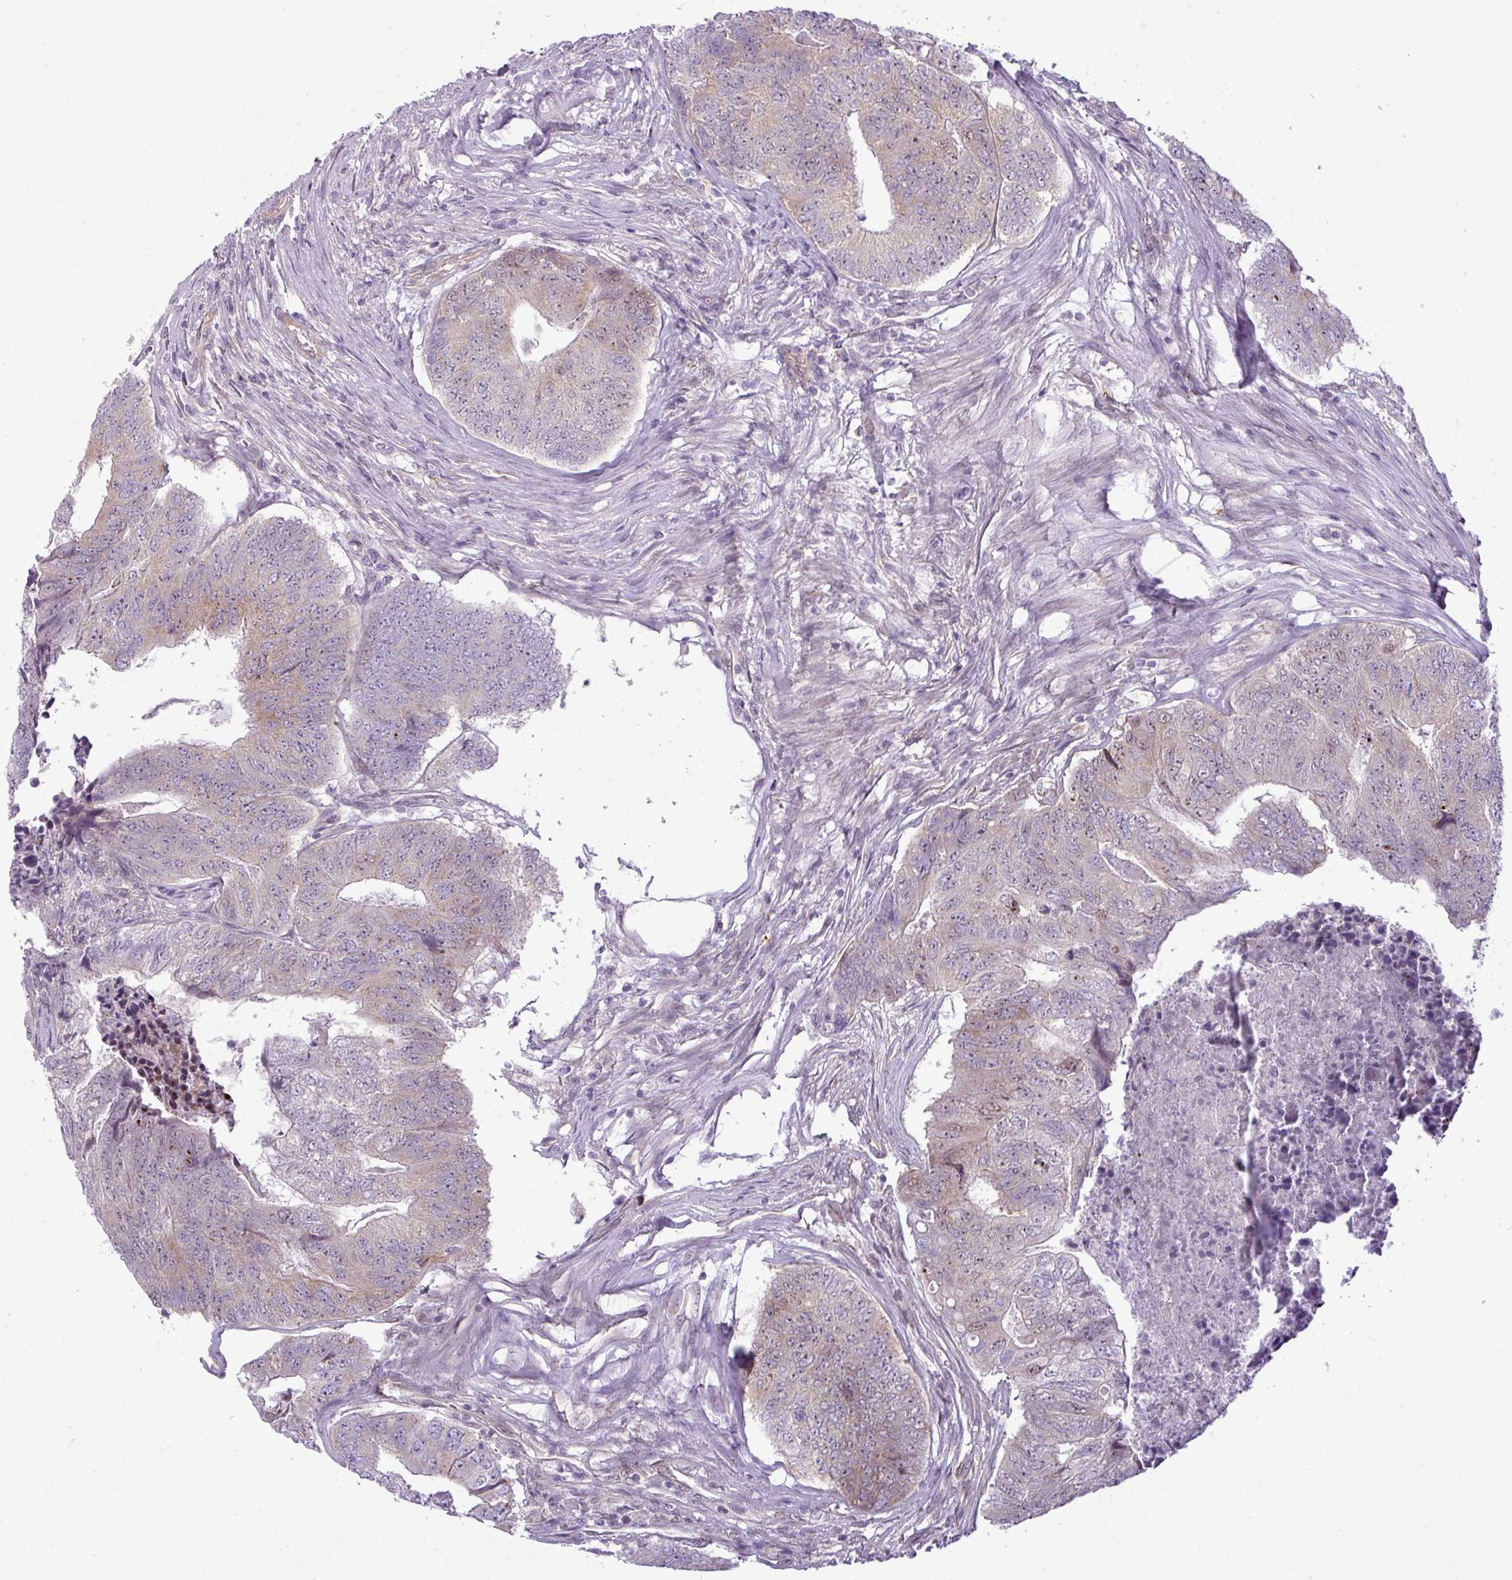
{"staining": {"intensity": "weak", "quantity": "<25%", "location": "cytoplasmic/membranous"}, "tissue": "colorectal cancer", "cell_type": "Tumor cells", "image_type": "cancer", "snomed": [{"axis": "morphology", "description": "Adenocarcinoma, NOS"}, {"axis": "topography", "description": "Colon"}], "caption": "Immunohistochemical staining of colorectal adenocarcinoma reveals no significant positivity in tumor cells.", "gene": "MAK16", "patient": {"sex": "female", "age": 67}}